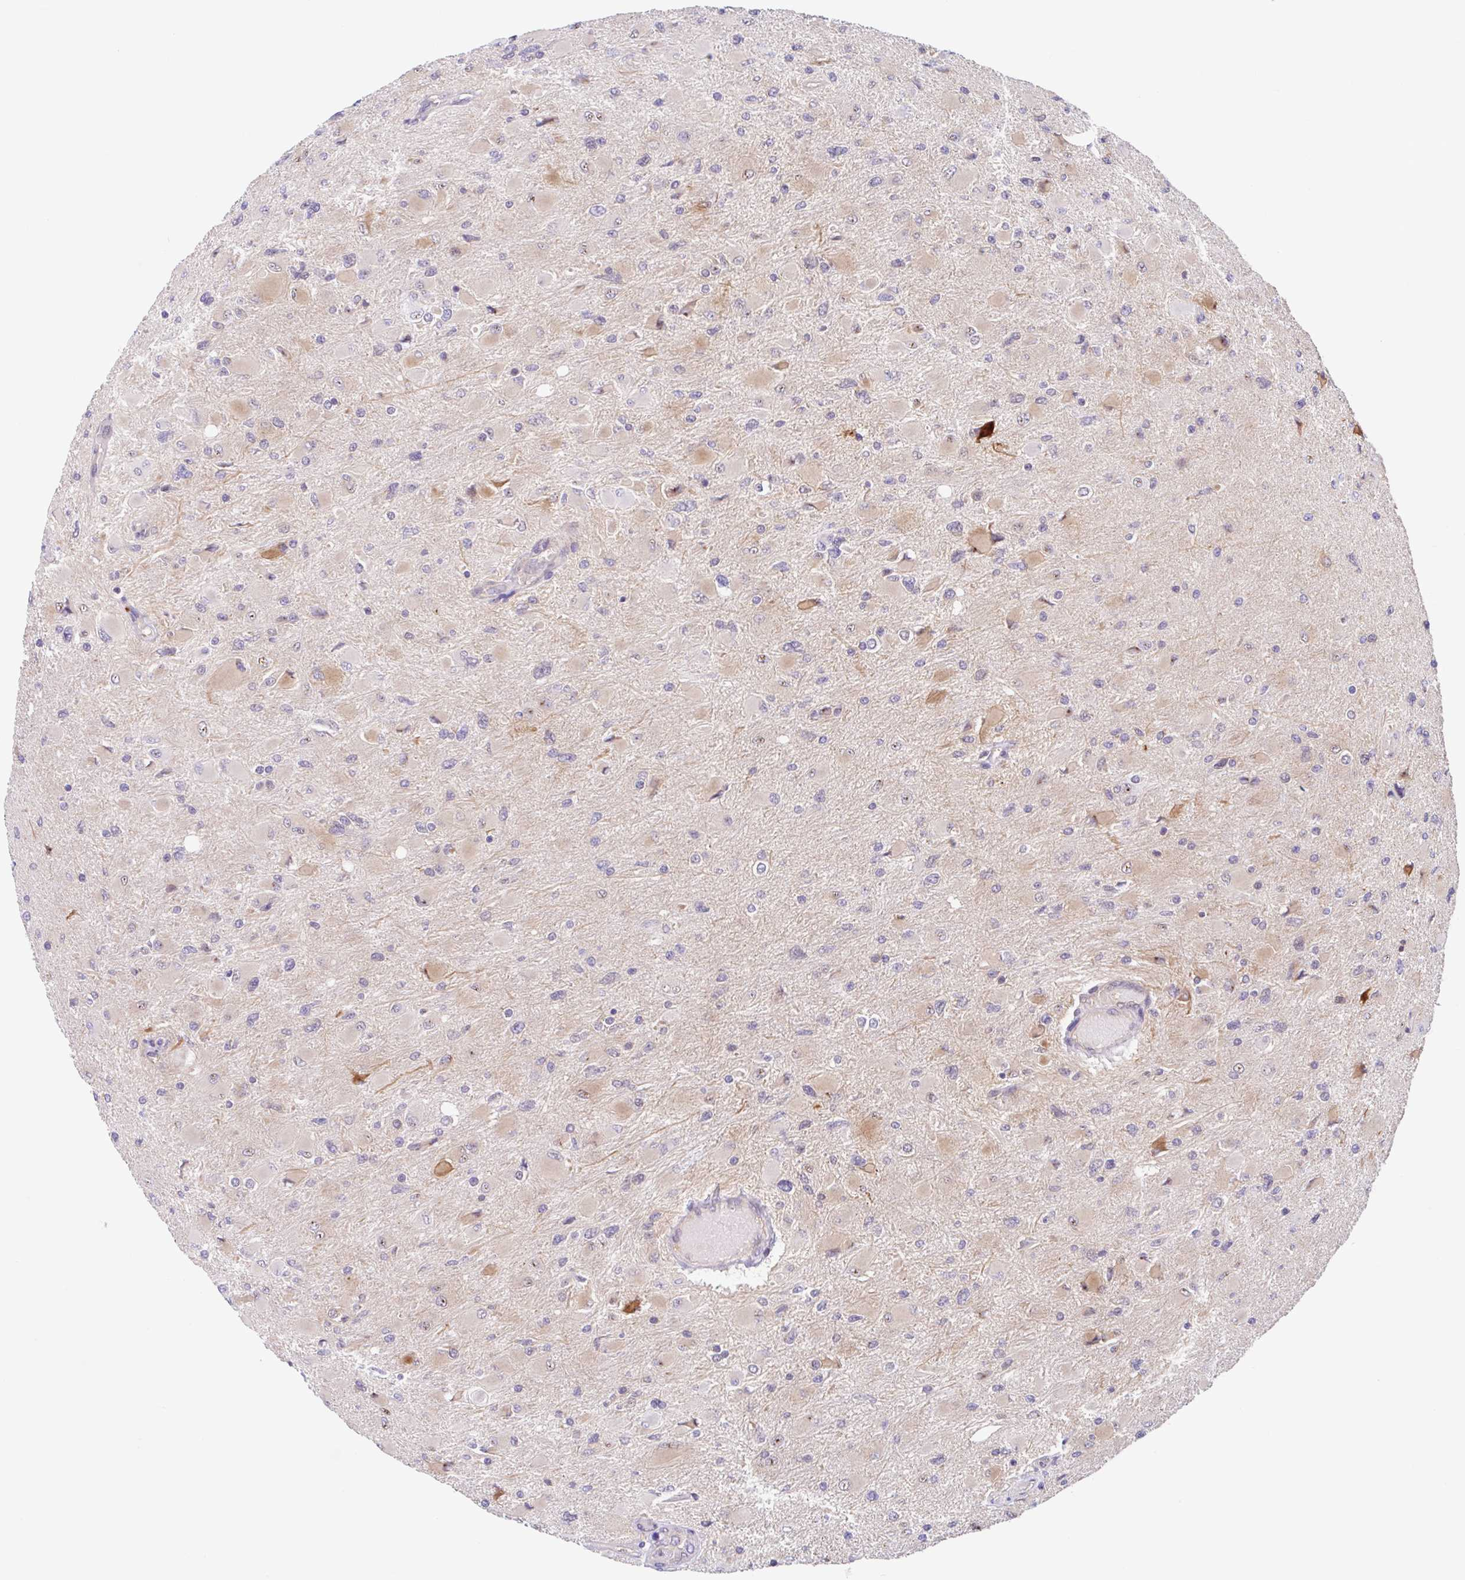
{"staining": {"intensity": "negative", "quantity": "none", "location": "none"}, "tissue": "glioma", "cell_type": "Tumor cells", "image_type": "cancer", "snomed": [{"axis": "morphology", "description": "Glioma, malignant, High grade"}, {"axis": "topography", "description": "Cerebral cortex"}], "caption": "Immunohistochemistry of glioma shows no positivity in tumor cells.", "gene": "TMEM86A", "patient": {"sex": "female", "age": 36}}